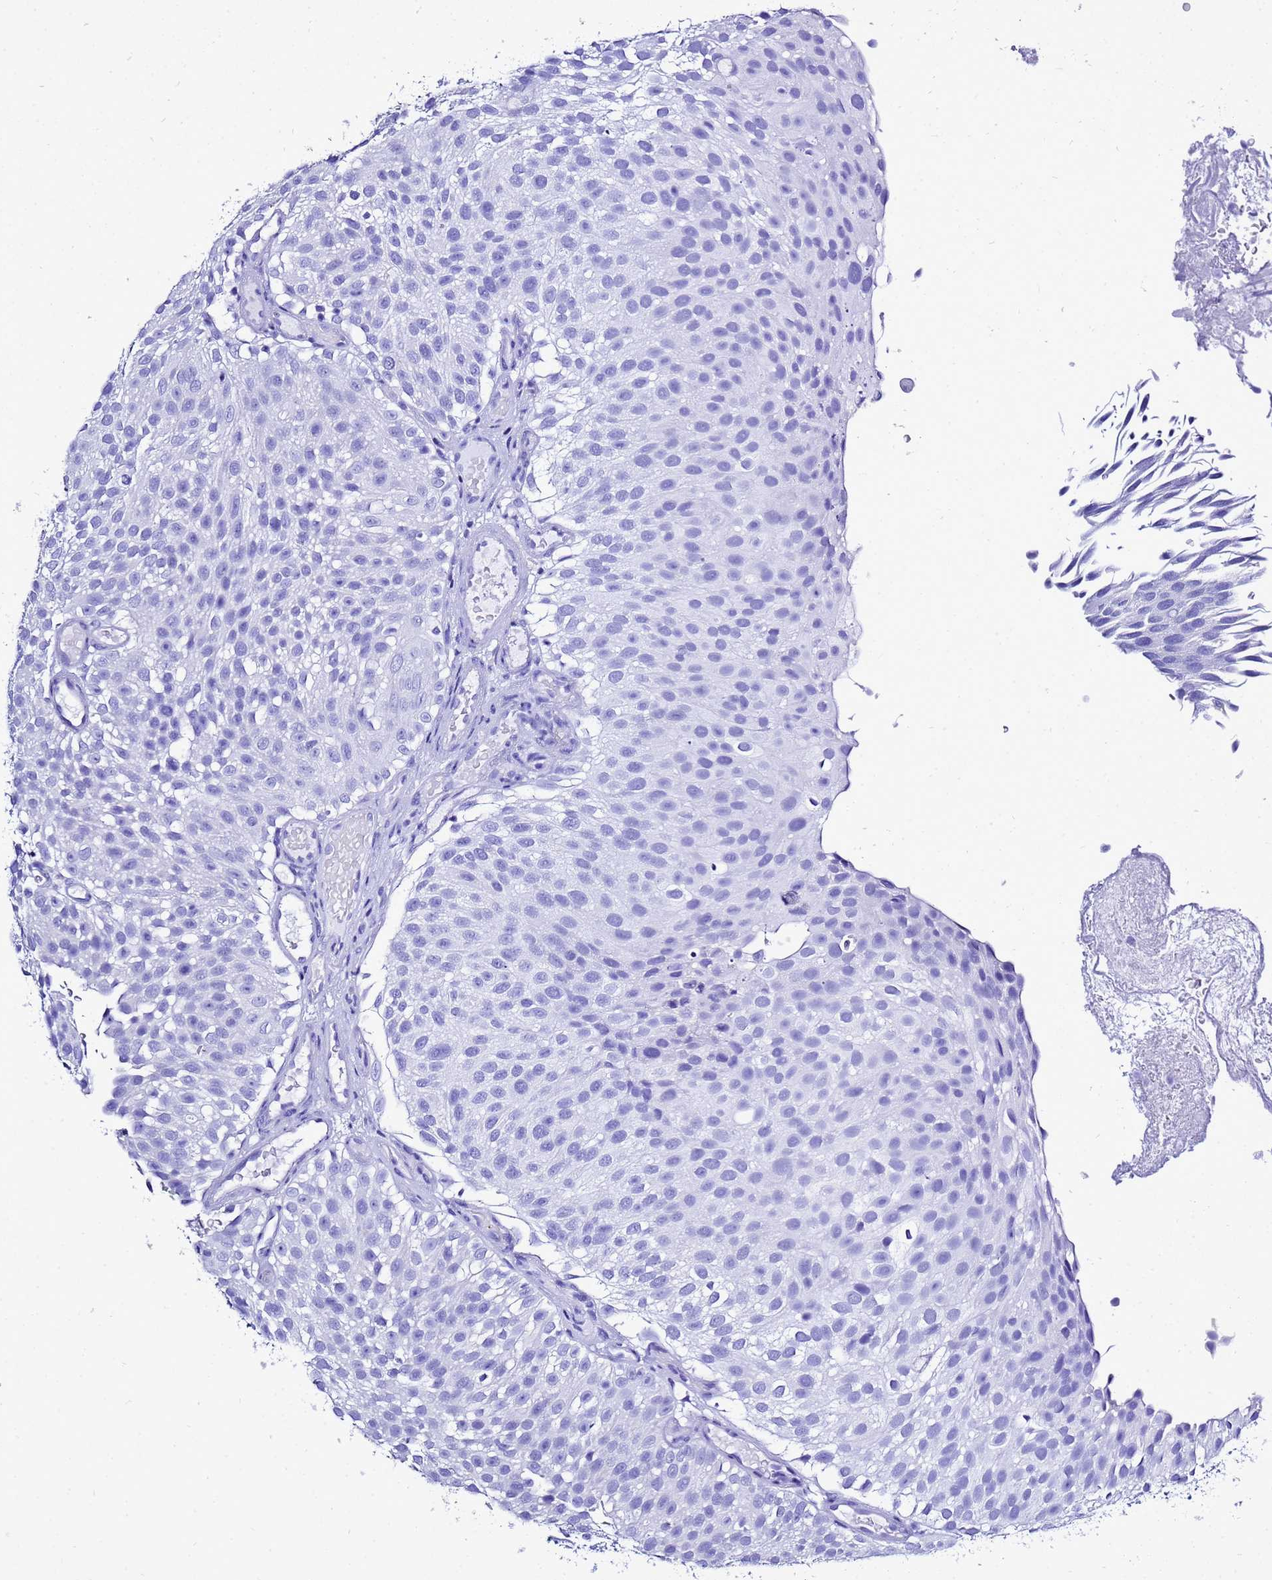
{"staining": {"intensity": "negative", "quantity": "none", "location": "none"}, "tissue": "urothelial cancer", "cell_type": "Tumor cells", "image_type": "cancer", "snomed": [{"axis": "morphology", "description": "Urothelial carcinoma, Low grade"}, {"axis": "topography", "description": "Urinary bladder"}], "caption": "Urothelial carcinoma (low-grade) stained for a protein using IHC reveals no expression tumor cells.", "gene": "LIPF", "patient": {"sex": "male", "age": 78}}